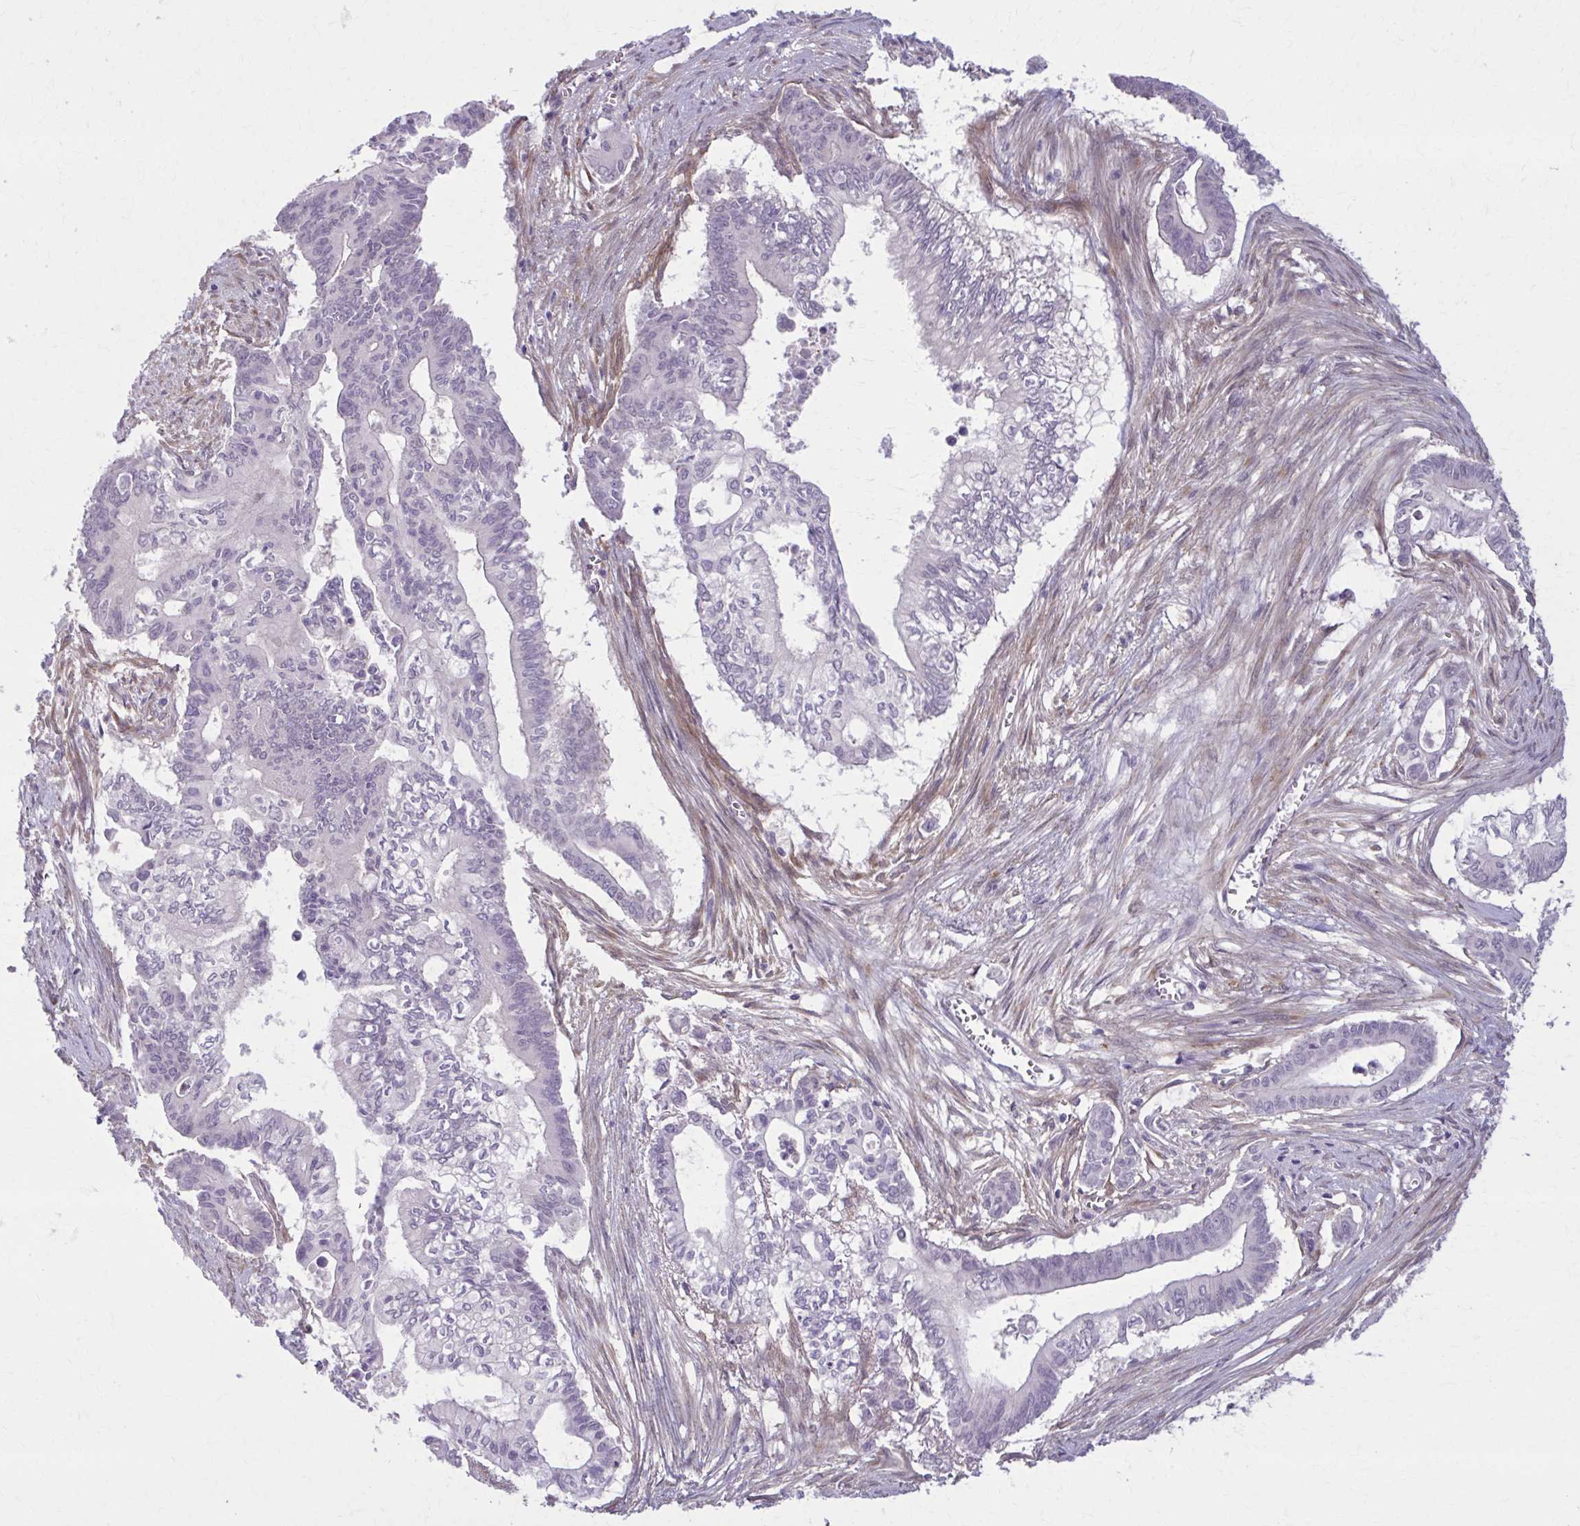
{"staining": {"intensity": "negative", "quantity": "none", "location": "none"}, "tissue": "pancreatic cancer", "cell_type": "Tumor cells", "image_type": "cancer", "snomed": [{"axis": "morphology", "description": "Adenocarcinoma, NOS"}, {"axis": "topography", "description": "Pancreas"}], "caption": "The immunohistochemistry histopathology image has no significant expression in tumor cells of pancreatic adenocarcinoma tissue. (Brightfield microscopy of DAB IHC at high magnification).", "gene": "NUMBL", "patient": {"sex": "male", "age": 68}}